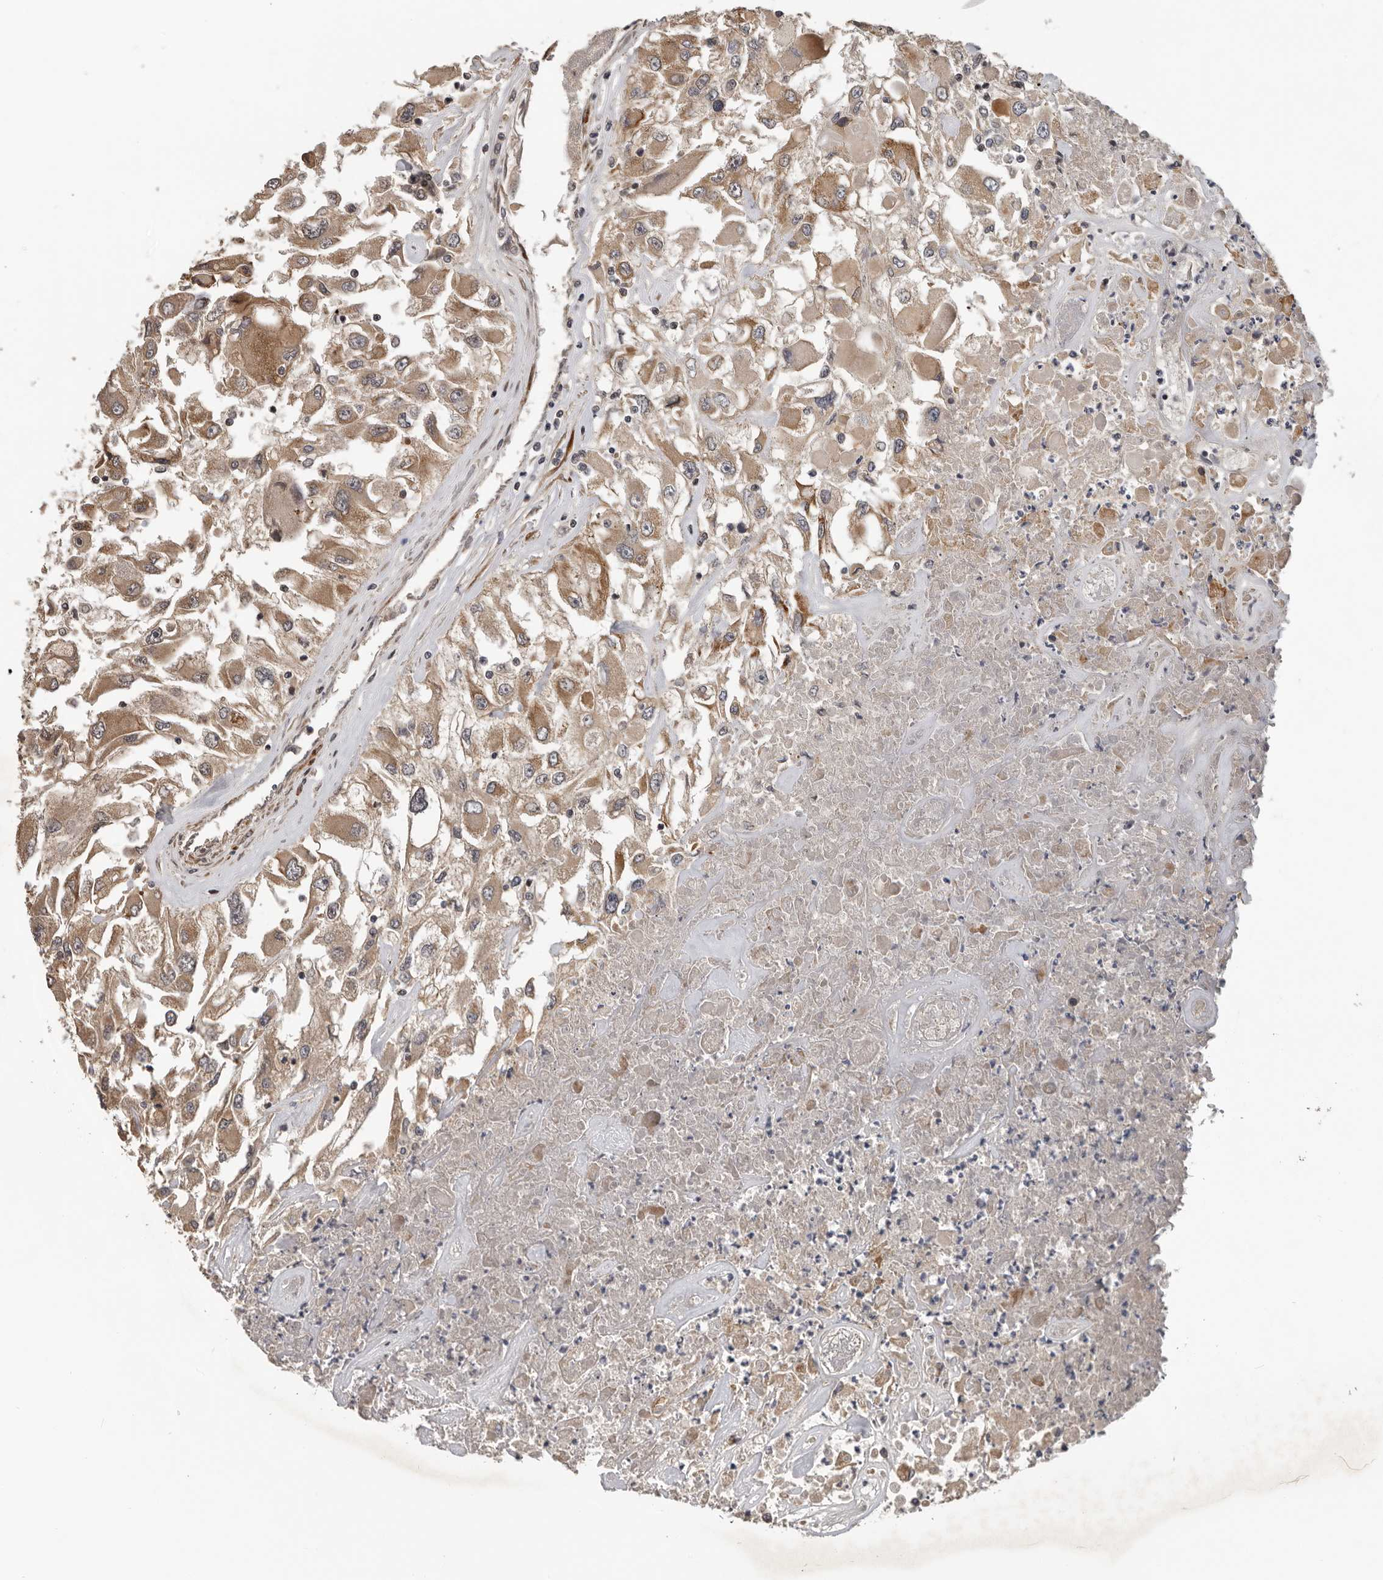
{"staining": {"intensity": "moderate", "quantity": ">75%", "location": "cytoplasmic/membranous,nuclear"}, "tissue": "renal cancer", "cell_type": "Tumor cells", "image_type": "cancer", "snomed": [{"axis": "morphology", "description": "Adenocarcinoma, NOS"}, {"axis": "topography", "description": "Kidney"}], "caption": "Renal cancer (adenocarcinoma) stained for a protein exhibits moderate cytoplasmic/membranous and nuclear positivity in tumor cells. The staining was performed using DAB to visualize the protein expression in brown, while the nuclei were stained in blue with hematoxylin (Magnification: 20x).", "gene": "HENMT1", "patient": {"sex": "female", "age": 52}}